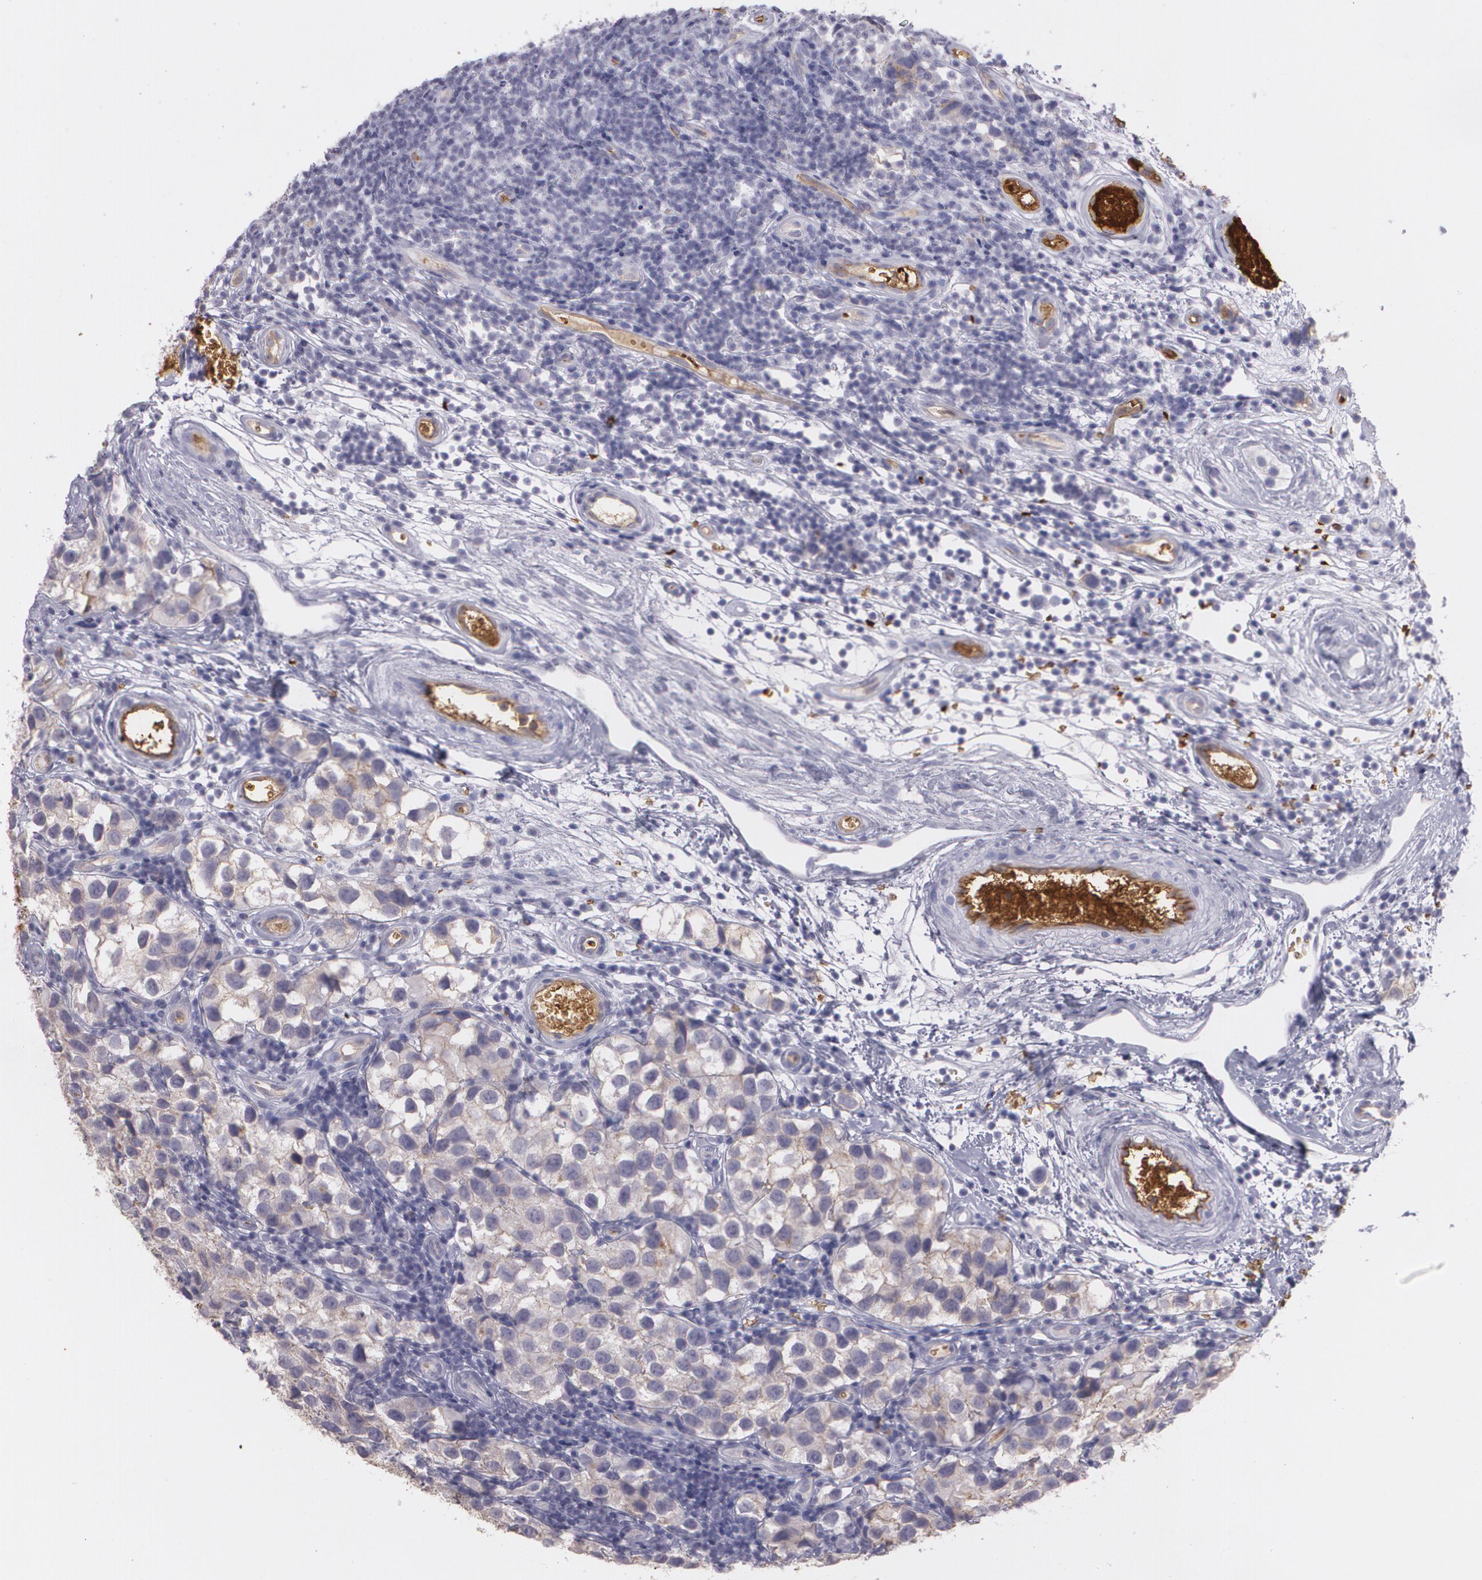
{"staining": {"intensity": "weak", "quantity": ">75%", "location": "cytoplasmic/membranous"}, "tissue": "testis cancer", "cell_type": "Tumor cells", "image_type": "cancer", "snomed": [{"axis": "morphology", "description": "Seminoma, NOS"}, {"axis": "topography", "description": "Testis"}], "caption": "This image reveals immunohistochemistry staining of testis cancer (seminoma), with low weak cytoplasmic/membranous expression in about >75% of tumor cells.", "gene": "ACE", "patient": {"sex": "male", "age": 39}}